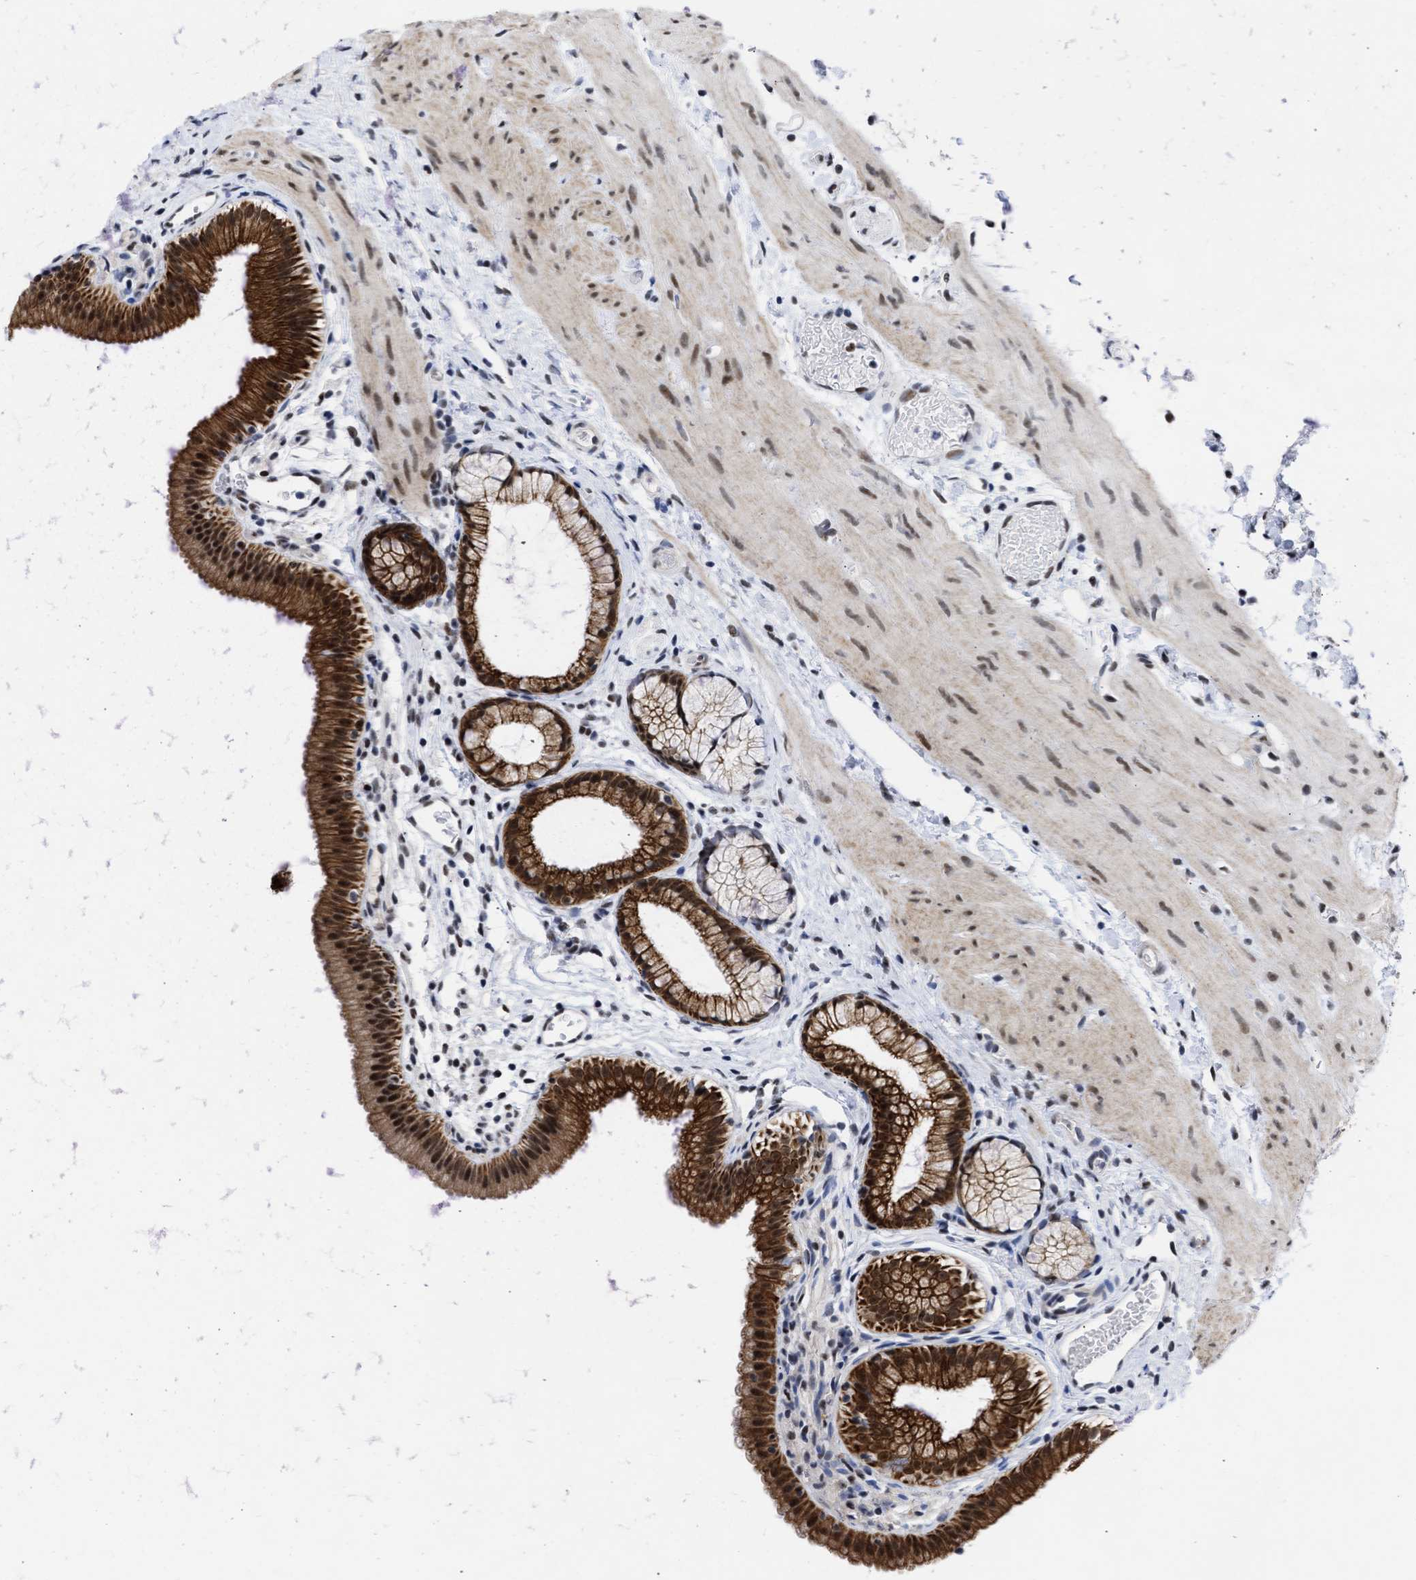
{"staining": {"intensity": "strong", "quantity": ">75%", "location": "cytoplasmic/membranous,nuclear"}, "tissue": "gallbladder", "cell_type": "Glandular cells", "image_type": "normal", "snomed": [{"axis": "morphology", "description": "Normal tissue, NOS"}, {"axis": "topography", "description": "Gallbladder"}], "caption": "Strong cytoplasmic/membranous,nuclear positivity for a protein is identified in about >75% of glandular cells of unremarkable gallbladder using IHC.", "gene": "DDX41", "patient": {"sex": "female", "age": 26}}